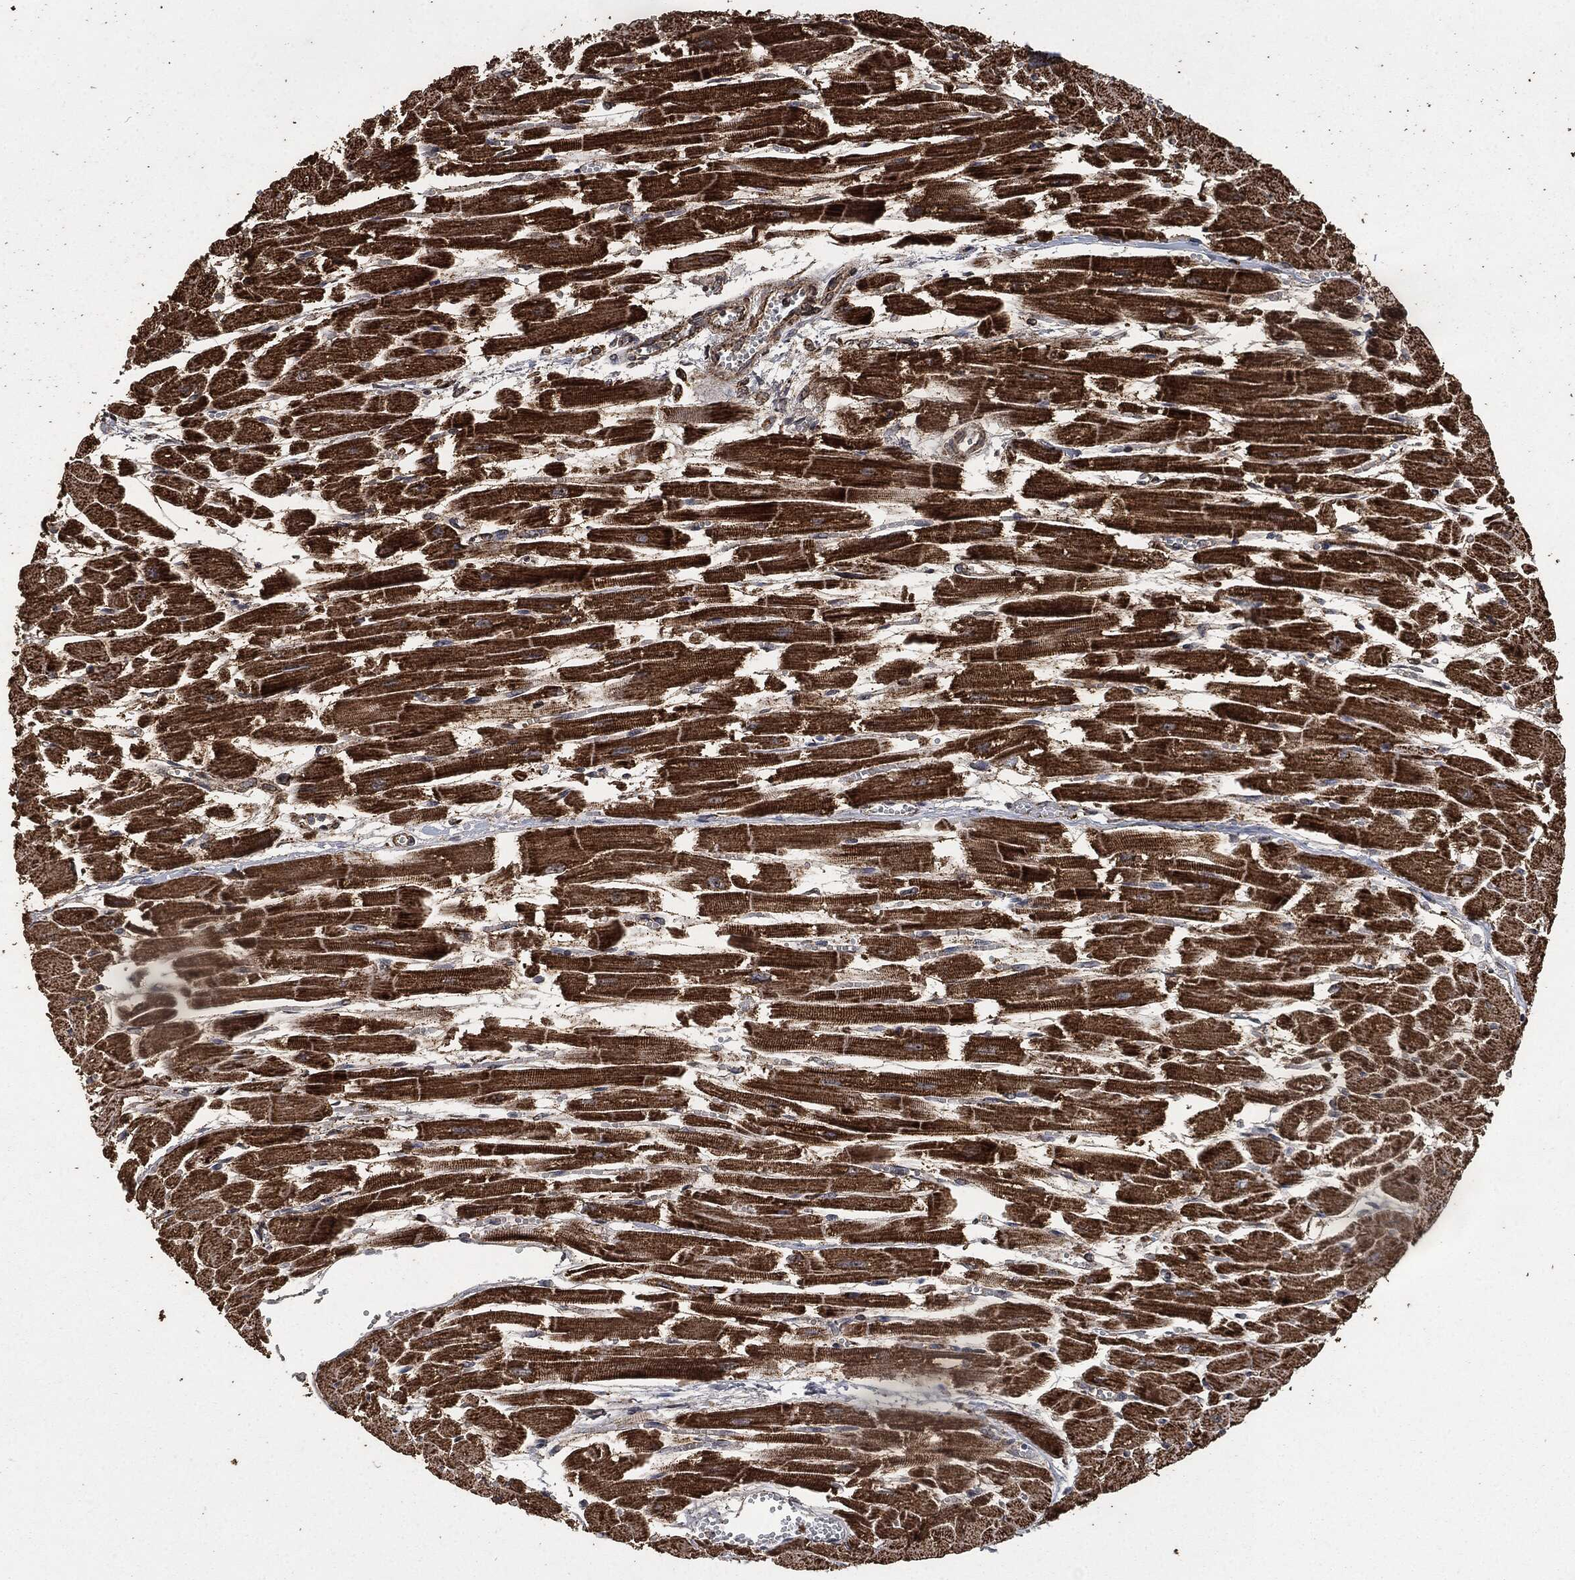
{"staining": {"intensity": "strong", "quantity": ">75%", "location": "cytoplasmic/membranous"}, "tissue": "heart muscle", "cell_type": "Cardiomyocytes", "image_type": "normal", "snomed": [{"axis": "morphology", "description": "Normal tissue, NOS"}, {"axis": "topography", "description": "Heart"}], "caption": "This image demonstrates immunohistochemistry staining of unremarkable human heart muscle, with high strong cytoplasmic/membranous positivity in approximately >75% of cardiomyocytes.", "gene": "LIG3", "patient": {"sex": "female", "age": 52}}